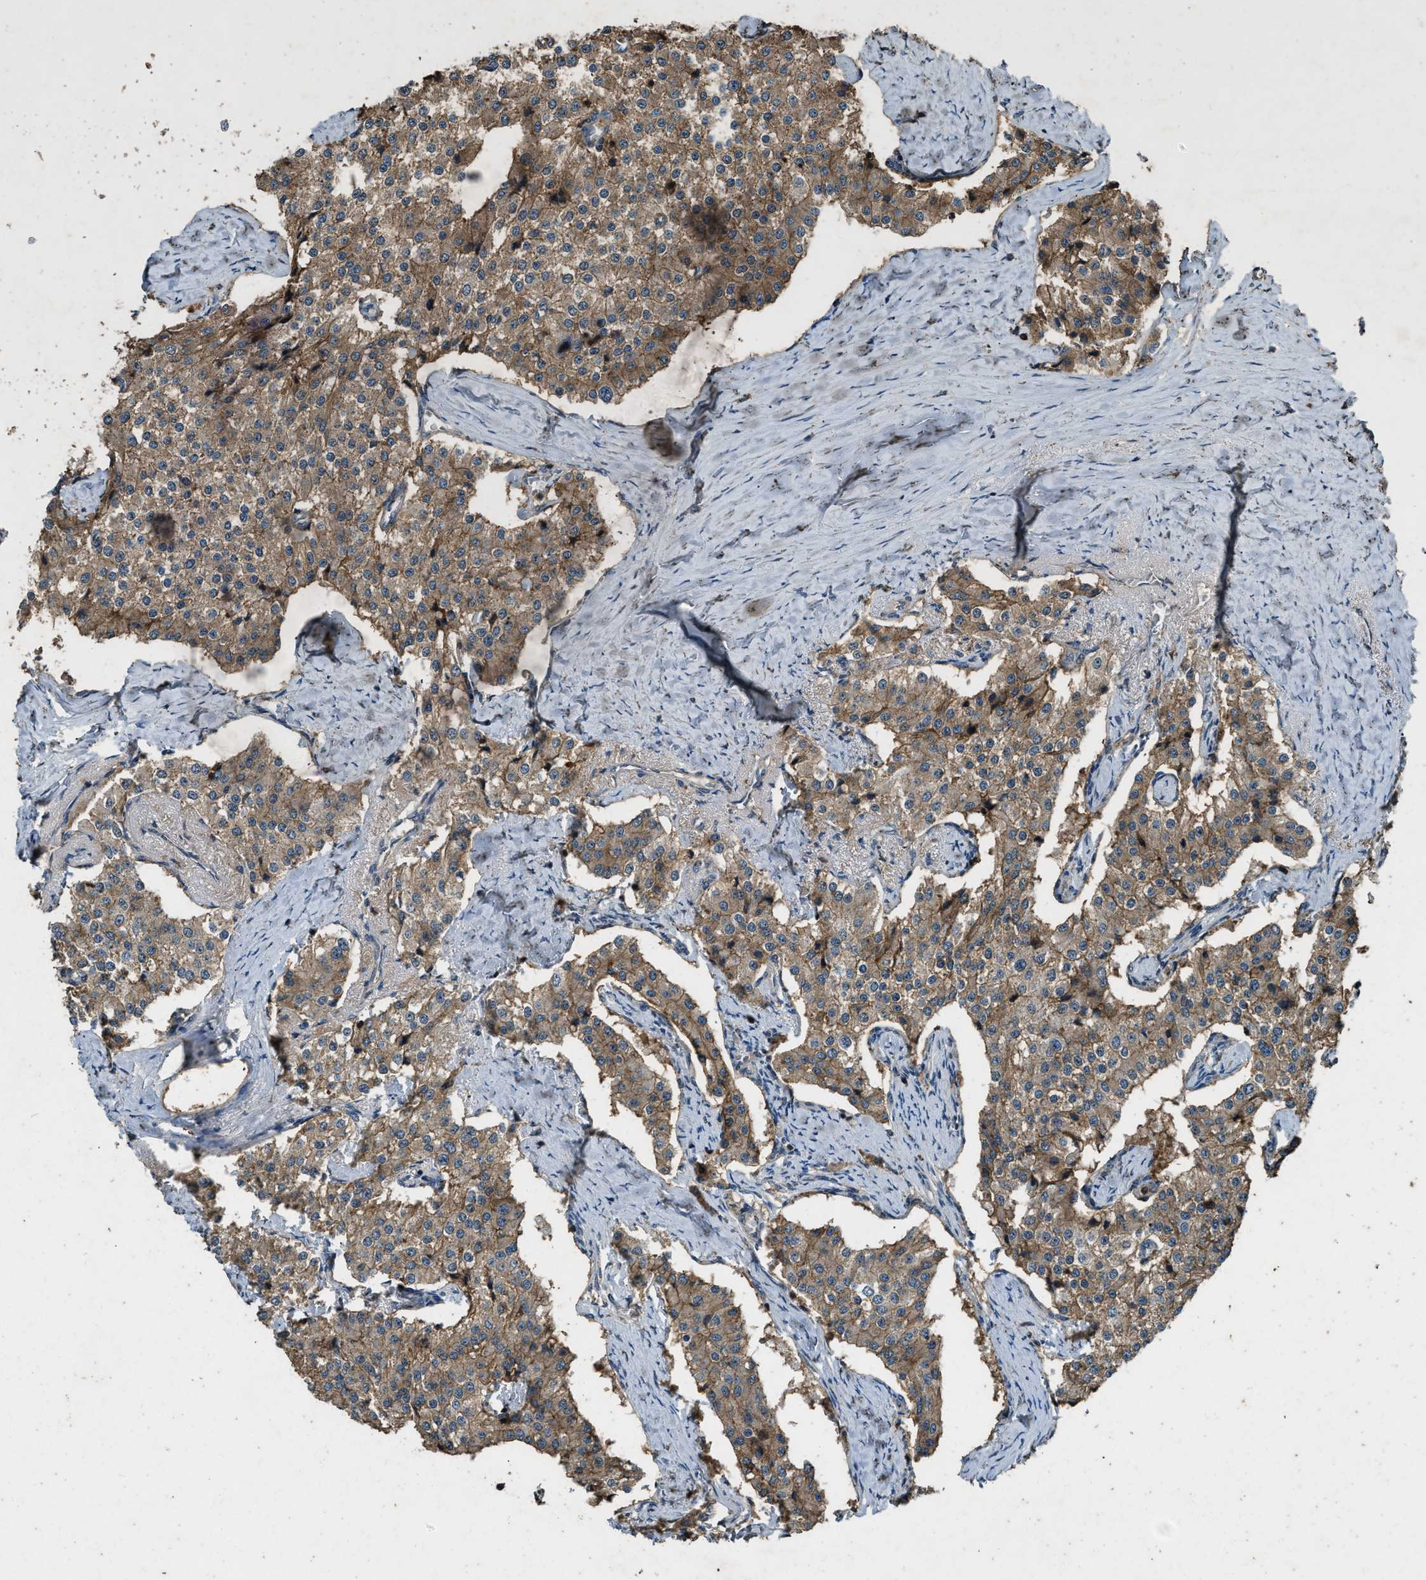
{"staining": {"intensity": "moderate", "quantity": ">75%", "location": "cytoplasmic/membranous"}, "tissue": "carcinoid", "cell_type": "Tumor cells", "image_type": "cancer", "snomed": [{"axis": "morphology", "description": "Carcinoid, malignant, NOS"}, {"axis": "topography", "description": "Colon"}], "caption": "Protein analysis of carcinoid tissue exhibits moderate cytoplasmic/membranous expression in about >75% of tumor cells.", "gene": "ATP8B1", "patient": {"sex": "female", "age": 52}}